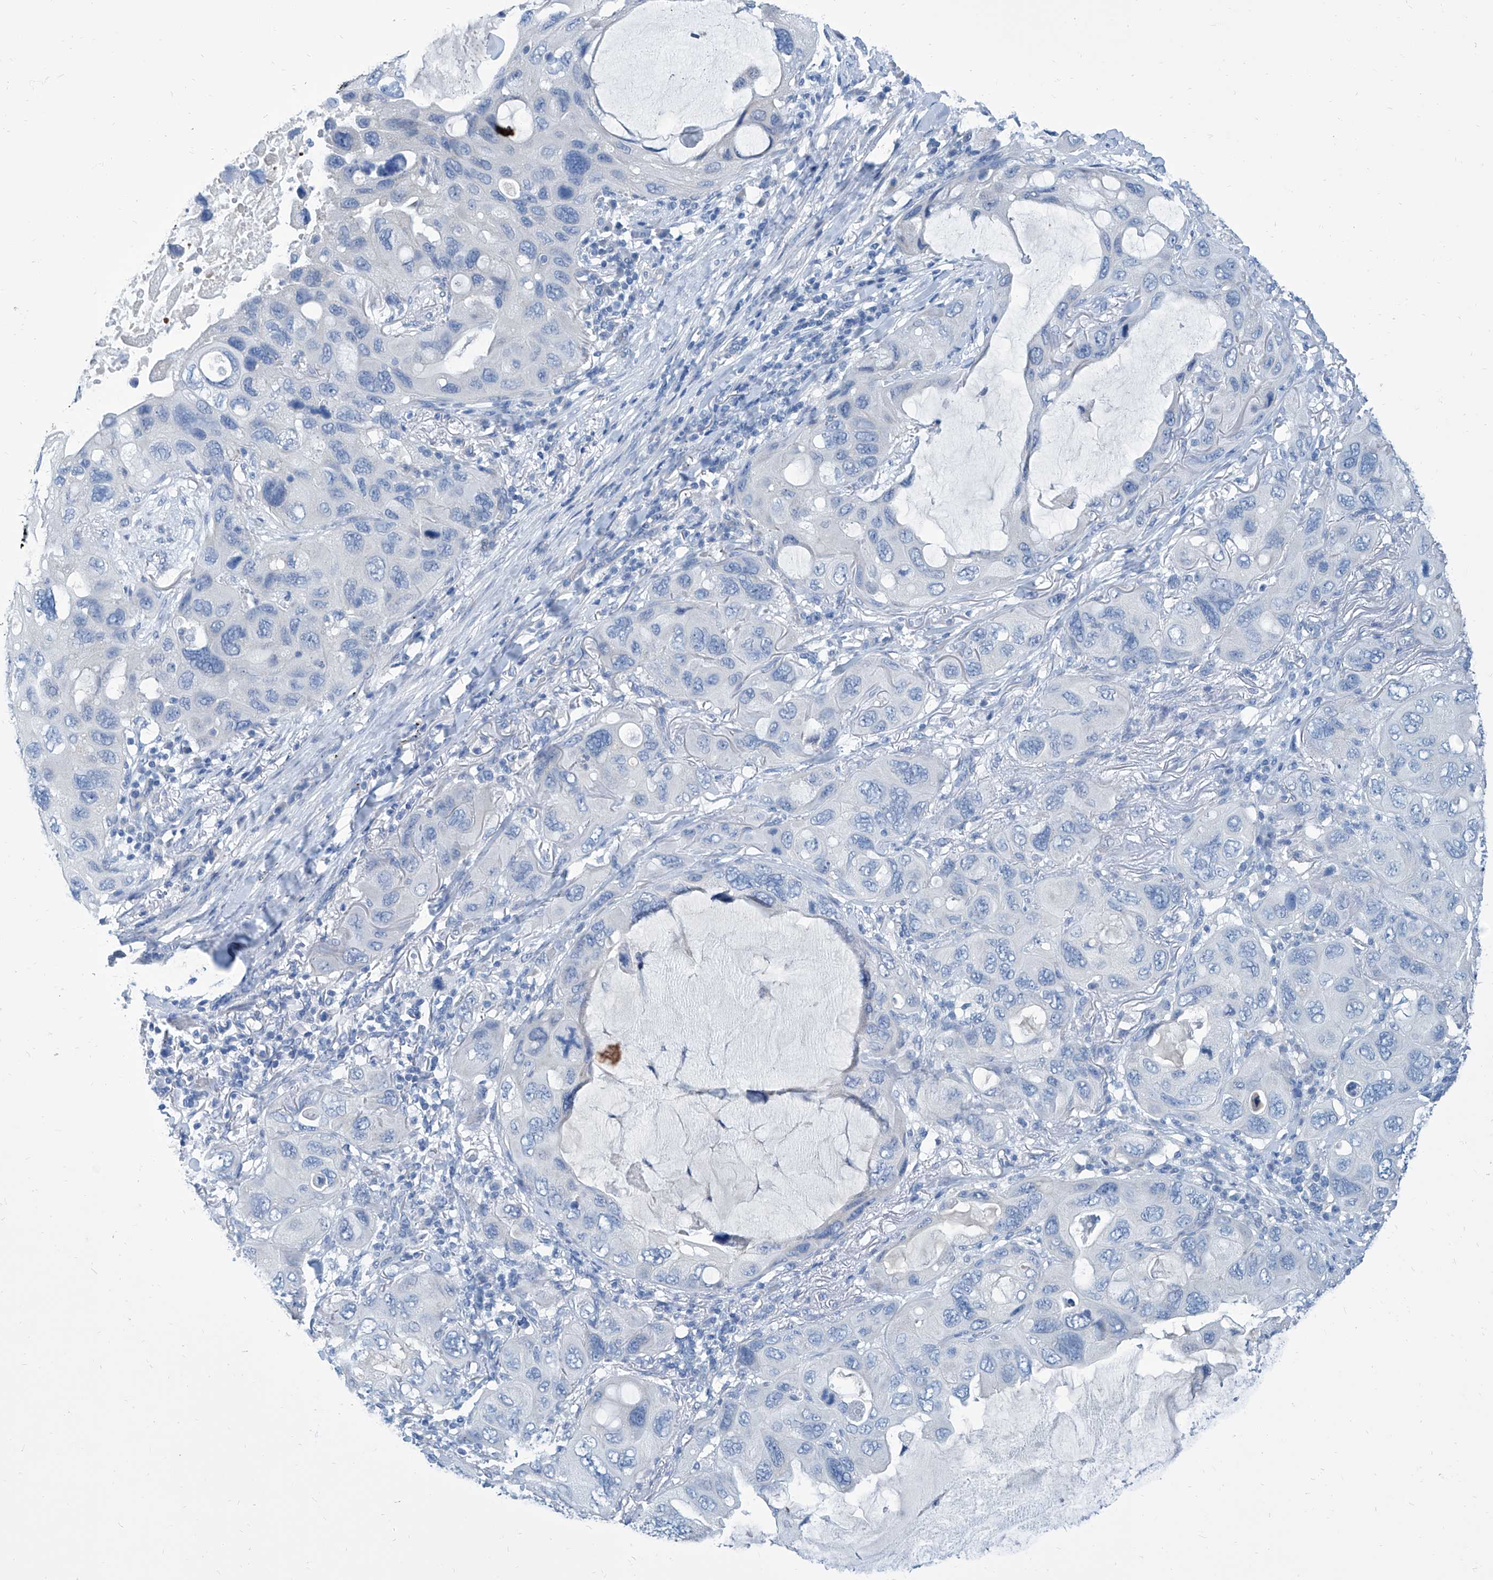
{"staining": {"intensity": "negative", "quantity": "none", "location": "none"}, "tissue": "lung cancer", "cell_type": "Tumor cells", "image_type": "cancer", "snomed": [{"axis": "morphology", "description": "Squamous cell carcinoma, NOS"}, {"axis": "topography", "description": "Lung"}], "caption": "Tumor cells show no significant staining in squamous cell carcinoma (lung). (Immunohistochemistry (ihc), brightfield microscopy, high magnification).", "gene": "ZNF519", "patient": {"sex": "female", "age": 73}}